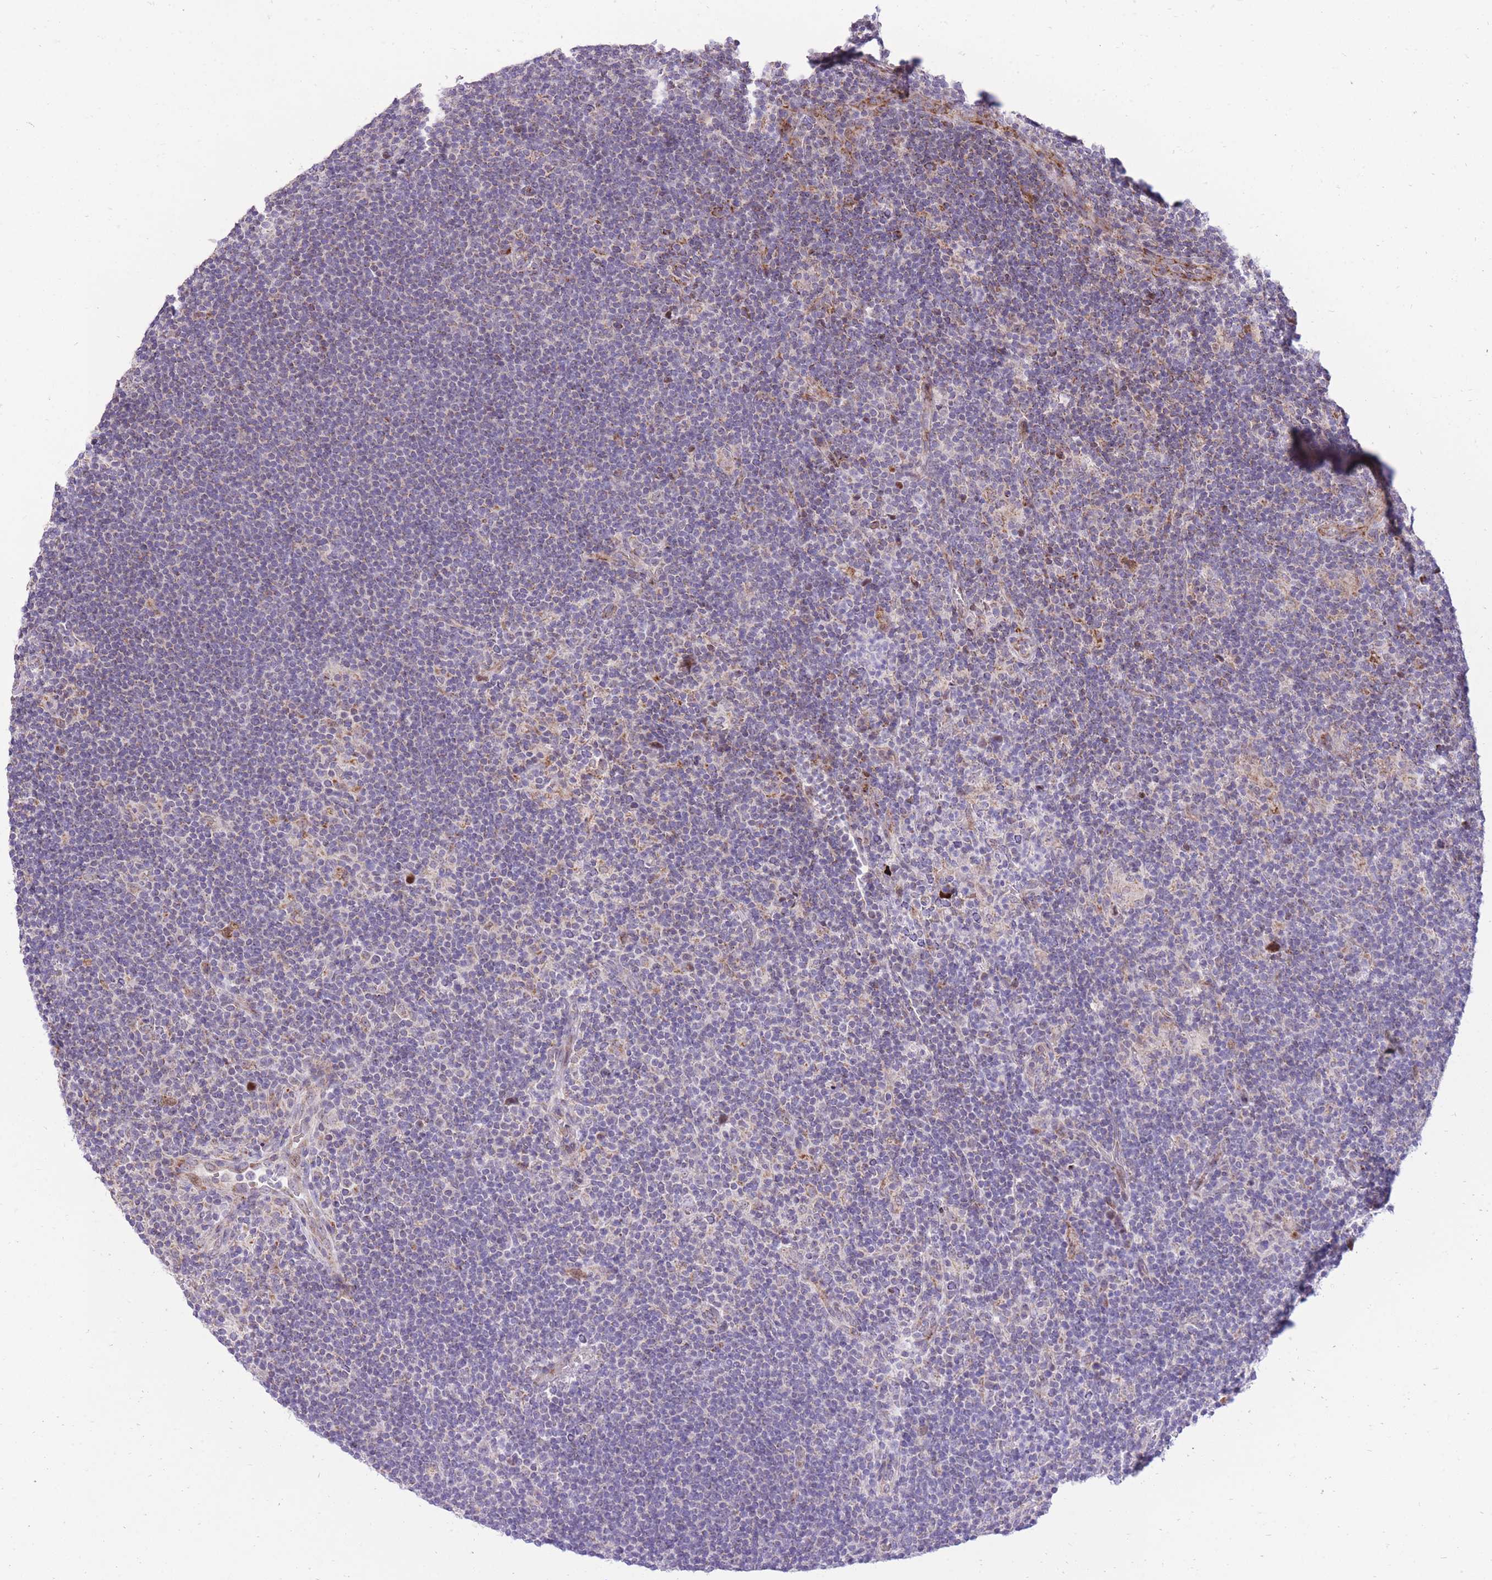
{"staining": {"intensity": "negative", "quantity": "none", "location": "none"}, "tissue": "lymphoma", "cell_type": "Tumor cells", "image_type": "cancer", "snomed": [{"axis": "morphology", "description": "Hodgkin's disease, NOS"}, {"axis": "topography", "description": "Lymph node"}], "caption": "The histopathology image reveals no significant expression in tumor cells of Hodgkin's disease.", "gene": "SLC4A4", "patient": {"sex": "female", "age": 57}}